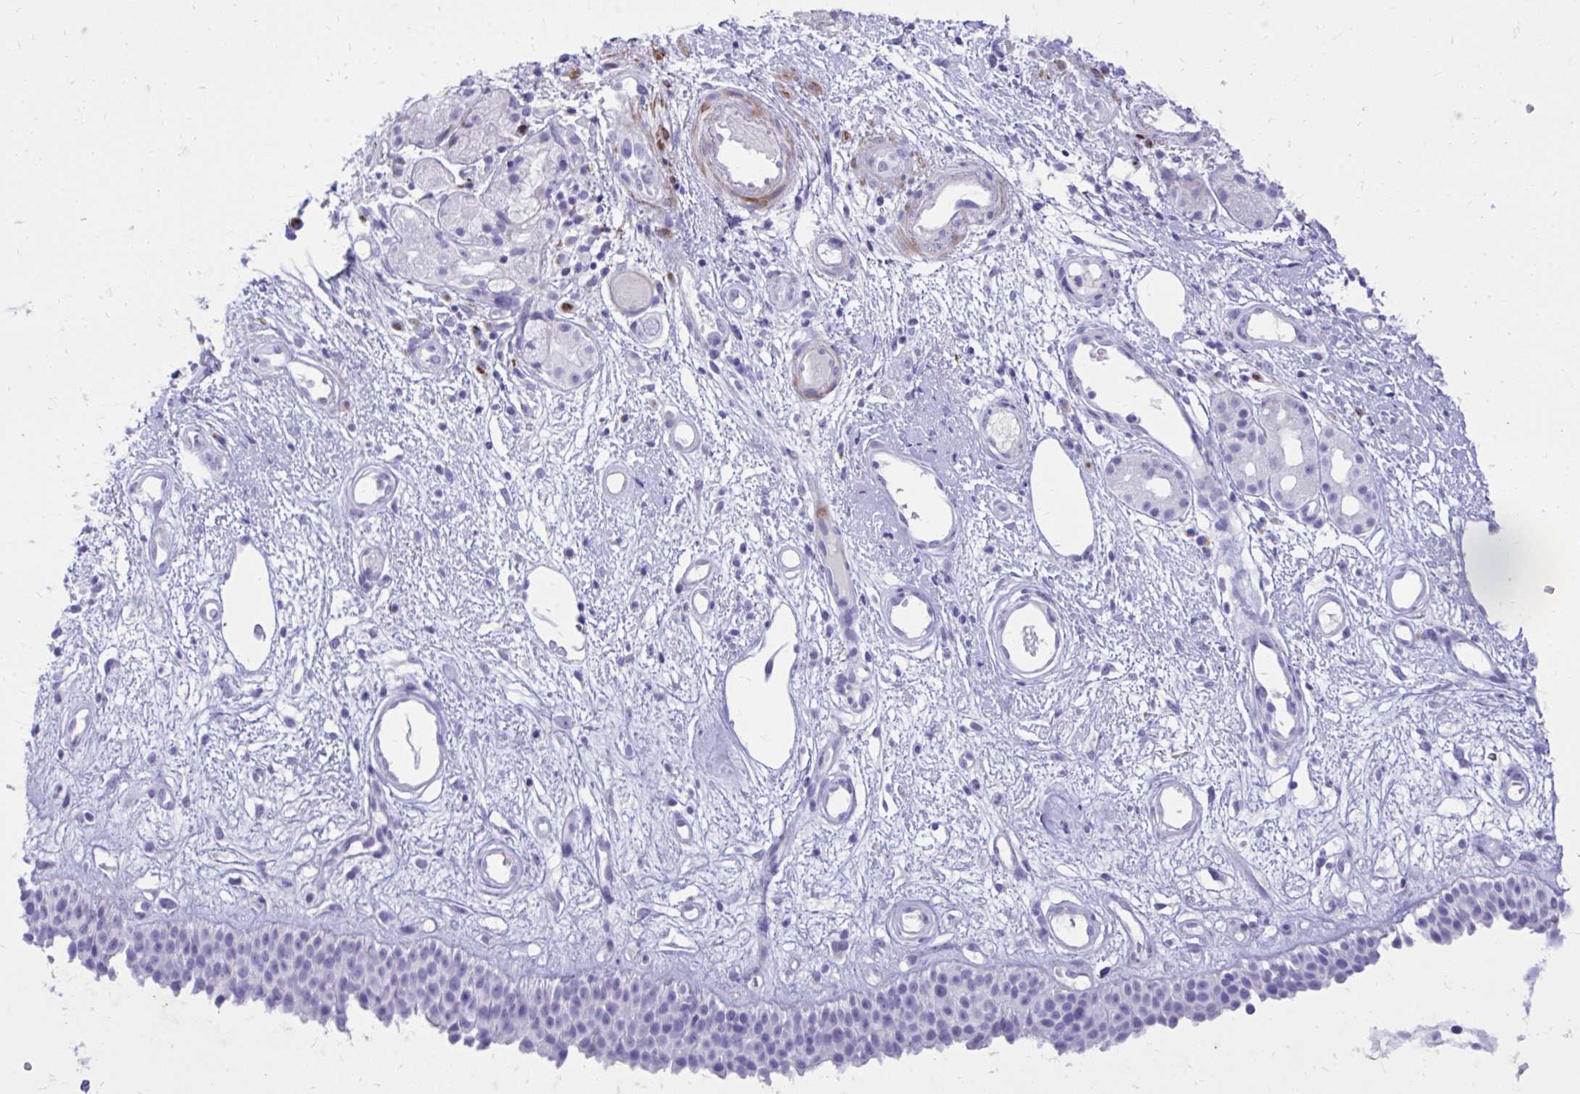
{"staining": {"intensity": "negative", "quantity": "none", "location": "none"}, "tissue": "nasopharynx", "cell_type": "Respiratory epithelial cells", "image_type": "normal", "snomed": [{"axis": "morphology", "description": "Normal tissue, NOS"}, {"axis": "morphology", "description": "Inflammation, NOS"}, {"axis": "topography", "description": "Nasopharynx"}], "caption": "Micrograph shows no protein staining in respiratory epithelial cells of unremarkable nasopharynx. (IHC, brightfield microscopy, high magnification).", "gene": "ANKDD1B", "patient": {"sex": "male", "age": 54}}